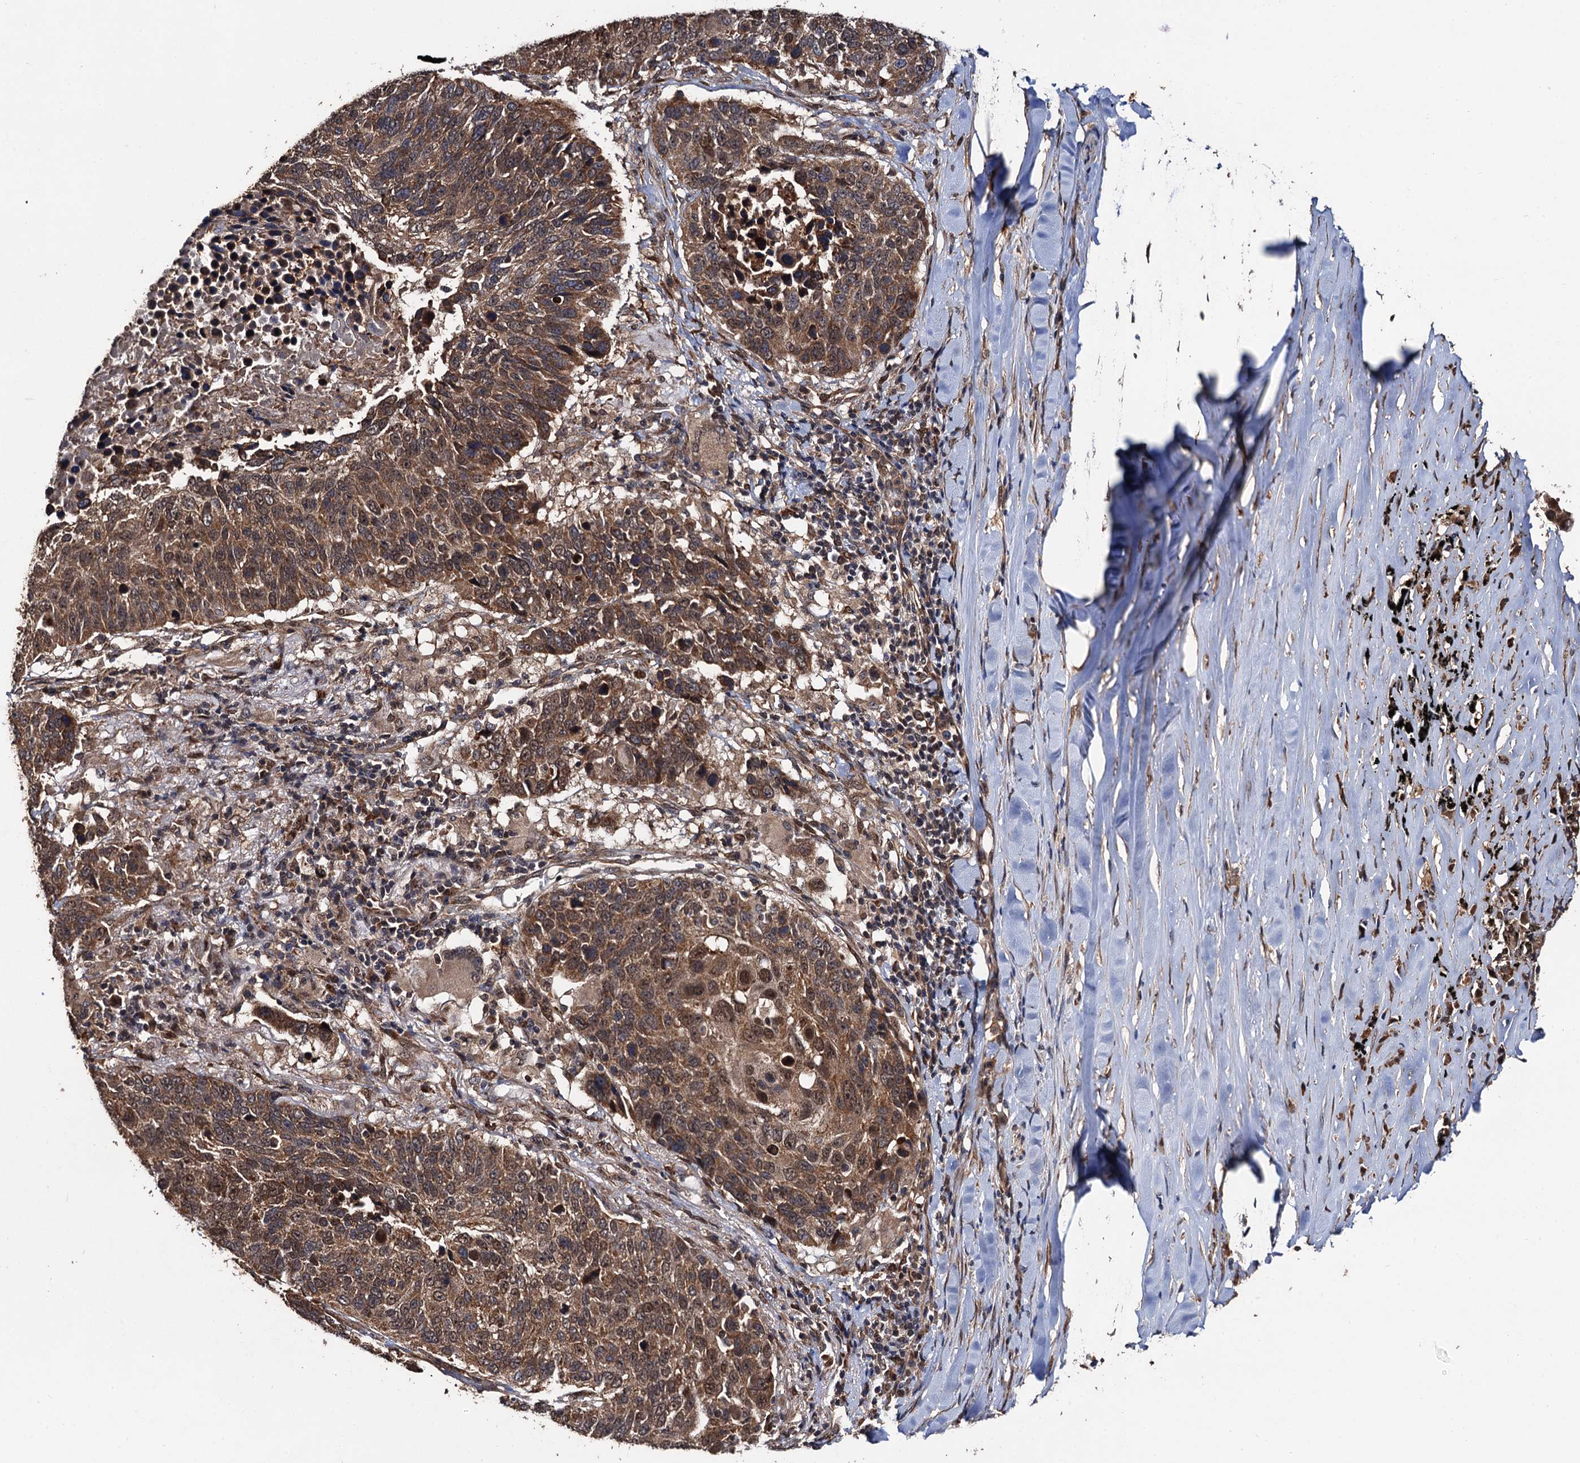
{"staining": {"intensity": "moderate", "quantity": ">75%", "location": "cytoplasmic/membranous,nuclear"}, "tissue": "lung cancer", "cell_type": "Tumor cells", "image_type": "cancer", "snomed": [{"axis": "morphology", "description": "Normal tissue, NOS"}, {"axis": "morphology", "description": "Squamous cell carcinoma, NOS"}, {"axis": "topography", "description": "Lymph node"}, {"axis": "topography", "description": "Lung"}], "caption": "DAB (3,3'-diaminobenzidine) immunohistochemical staining of human squamous cell carcinoma (lung) exhibits moderate cytoplasmic/membranous and nuclear protein expression in about >75% of tumor cells. The staining was performed using DAB to visualize the protein expression in brown, while the nuclei were stained in blue with hematoxylin (Magnification: 20x).", "gene": "MIER2", "patient": {"sex": "male", "age": 66}}